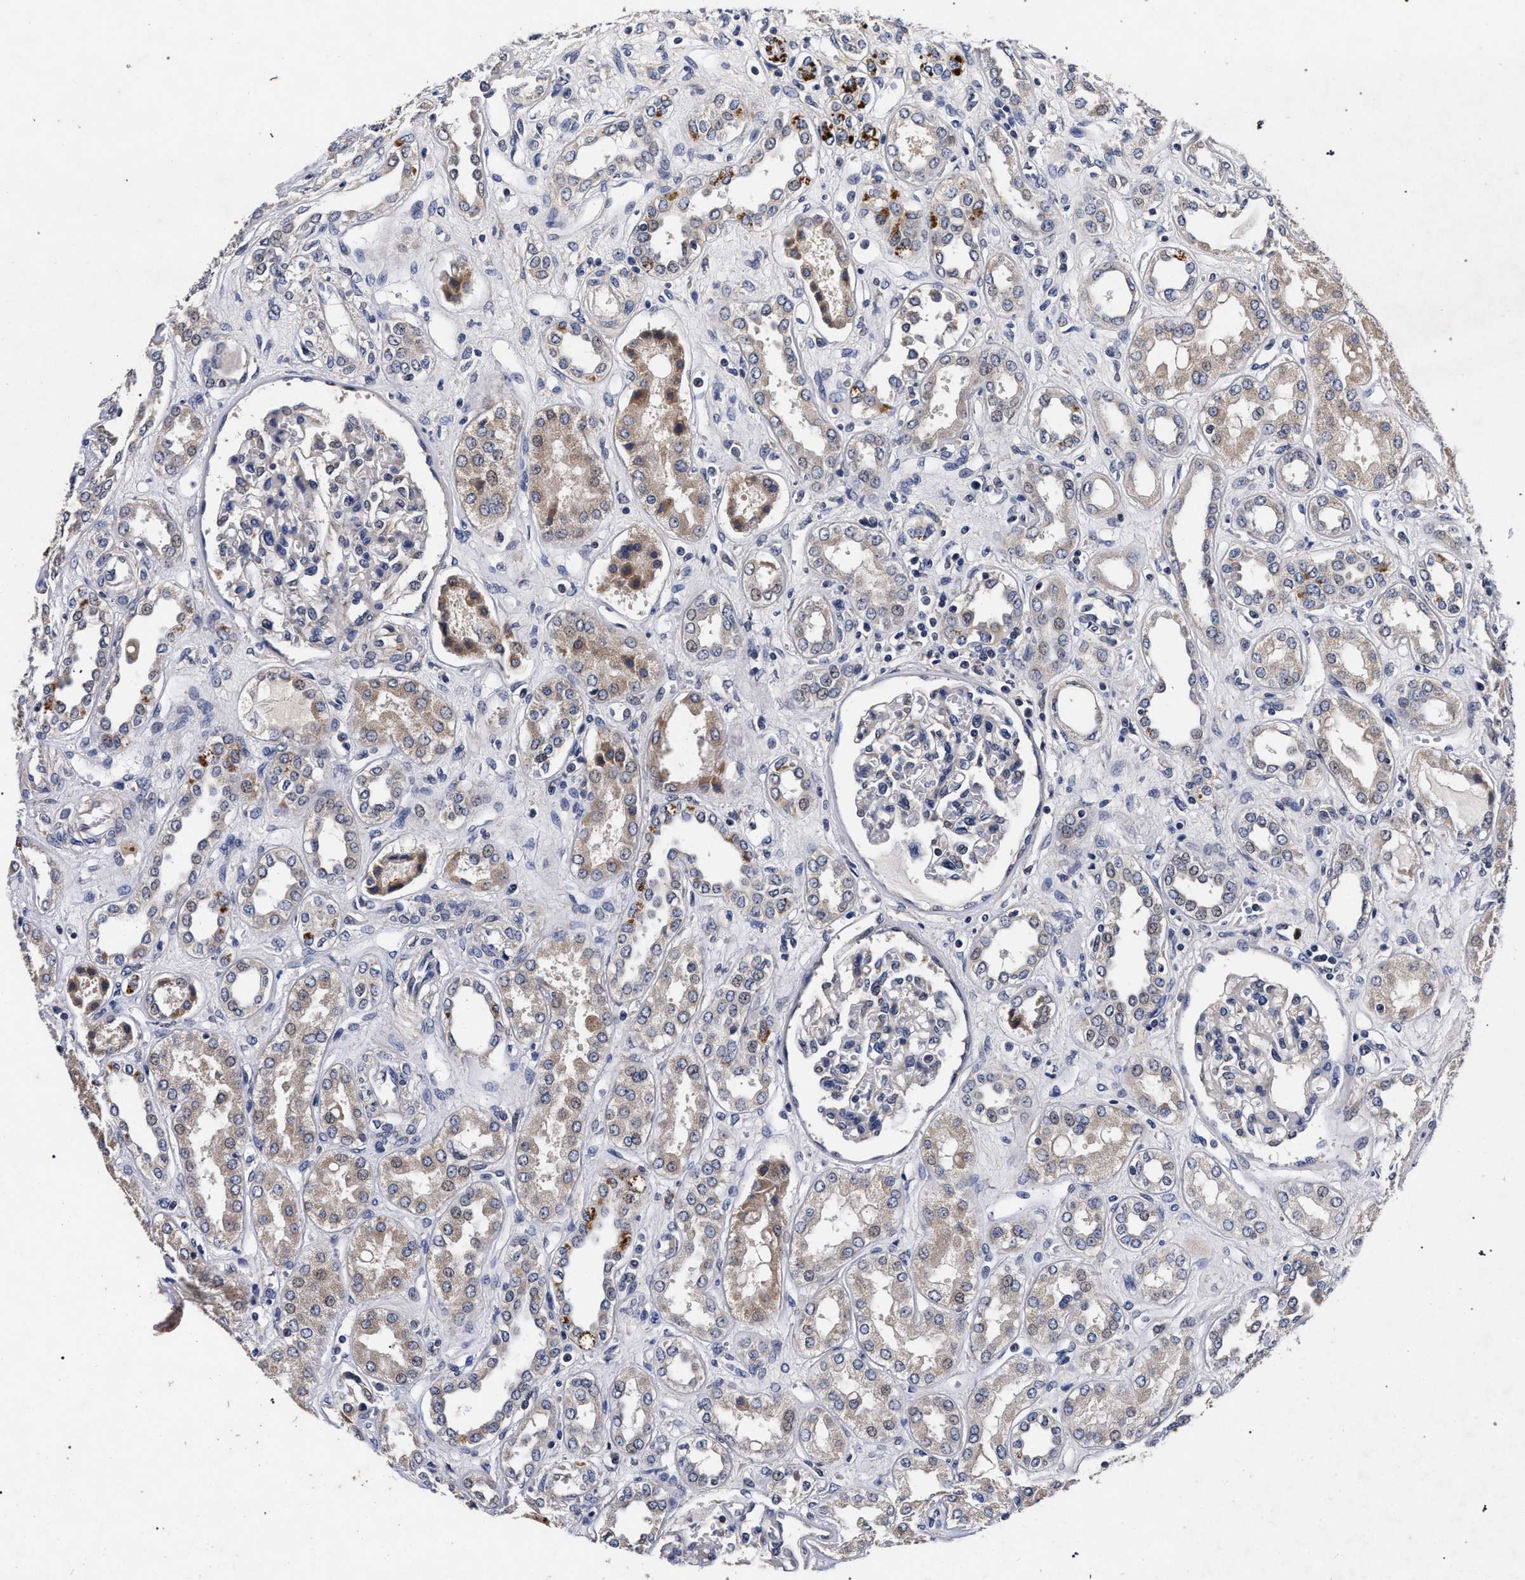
{"staining": {"intensity": "negative", "quantity": "none", "location": "none"}, "tissue": "kidney", "cell_type": "Cells in glomeruli", "image_type": "normal", "snomed": [{"axis": "morphology", "description": "Normal tissue, NOS"}, {"axis": "topography", "description": "Kidney"}], "caption": "An IHC histopathology image of benign kidney is shown. There is no staining in cells in glomeruli of kidney. The staining was performed using DAB to visualize the protein expression in brown, while the nuclei were stained in blue with hematoxylin (Magnification: 20x).", "gene": "CFAP95", "patient": {"sex": "male", "age": 59}}